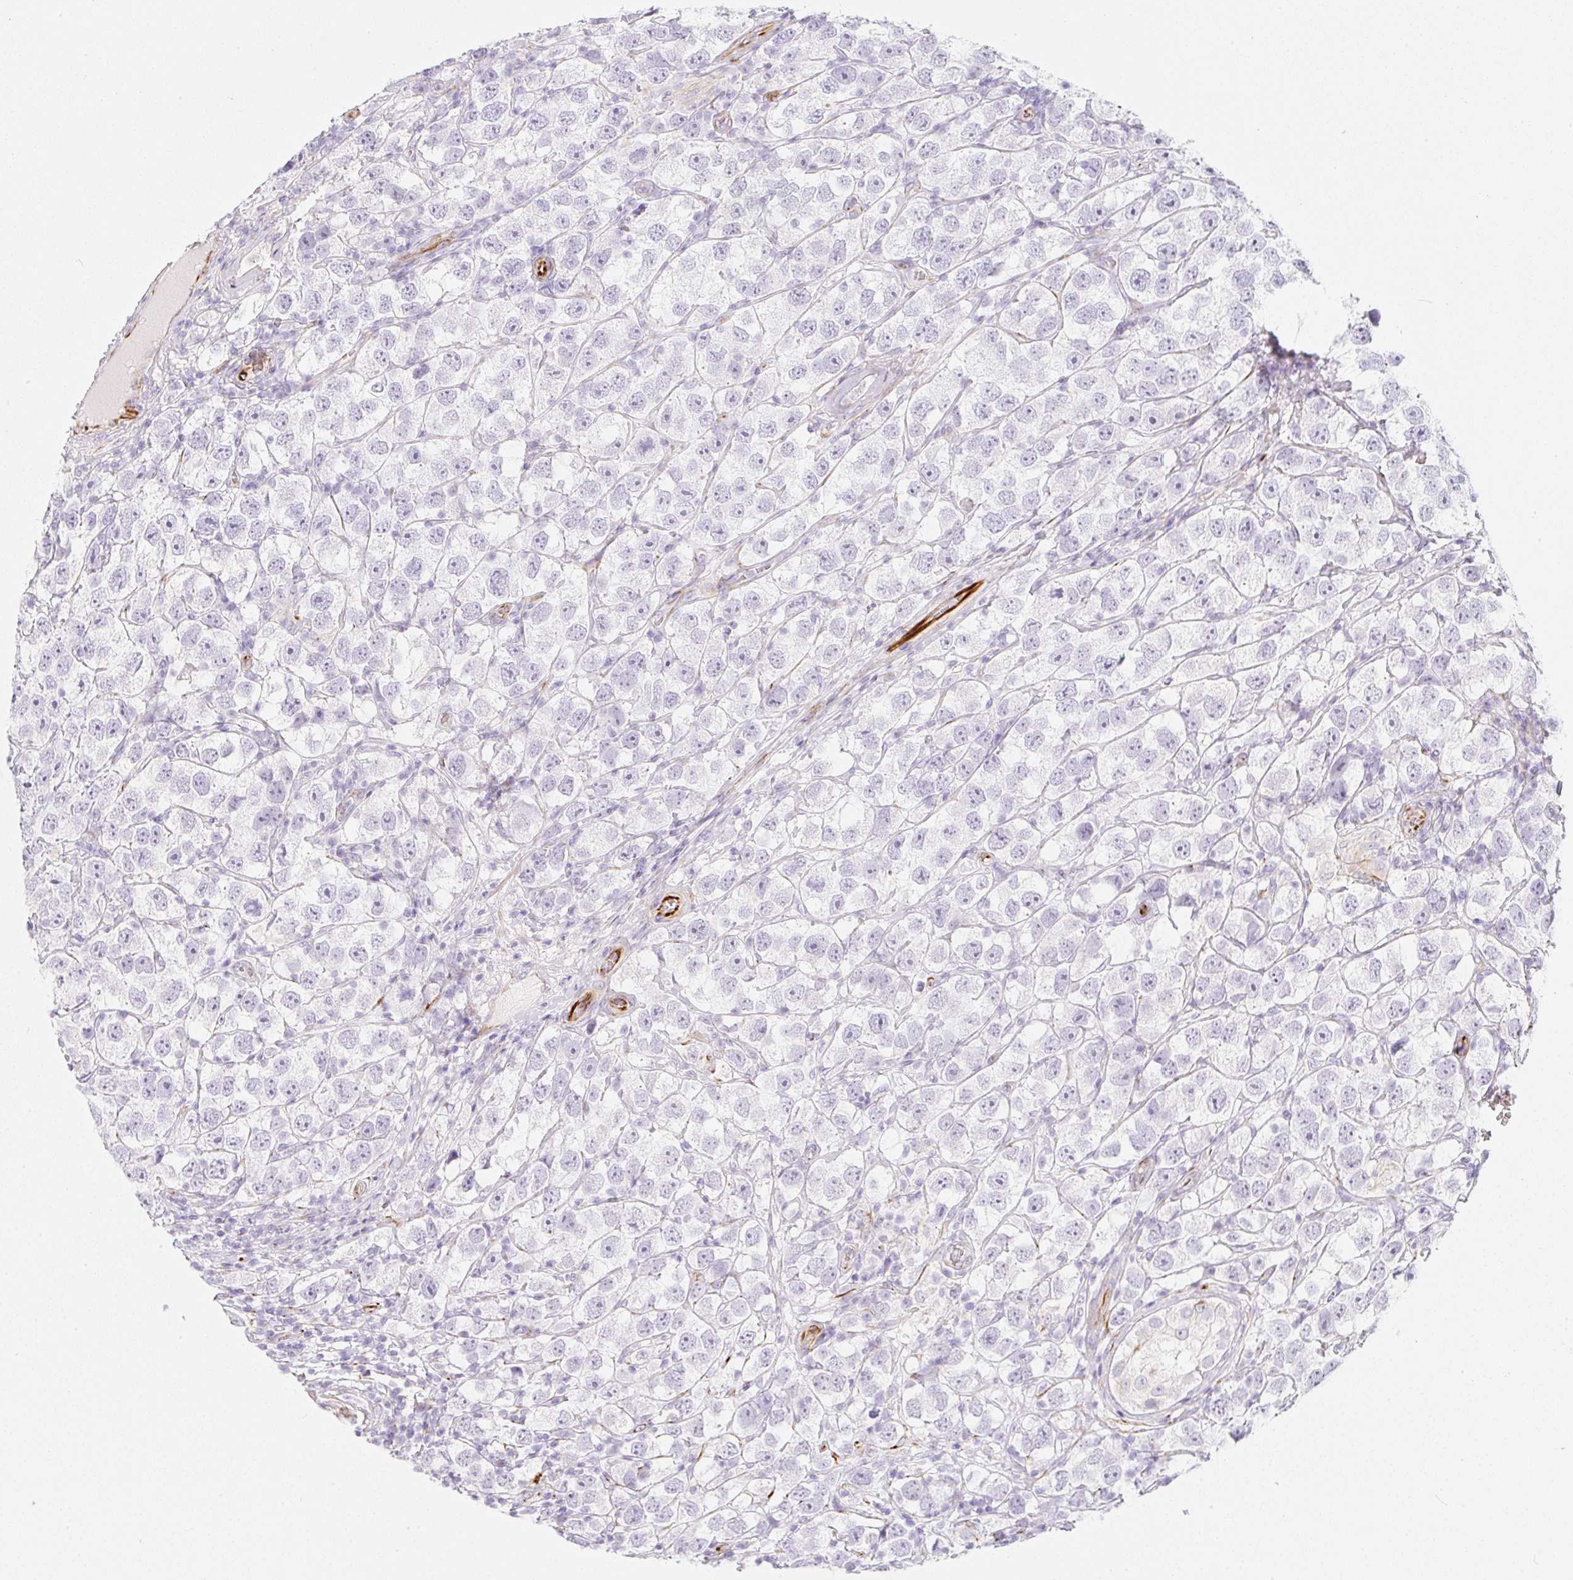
{"staining": {"intensity": "negative", "quantity": "none", "location": "none"}, "tissue": "testis cancer", "cell_type": "Tumor cells", "image_type": "cancer", "snomed": [{"axis": "morphology", "description": "Seminoma, NOS"}, {"axis": "topography", "description": "Testis"}], "caption": "The photomicrograph shows no staining of tumor cells in seminoma (testis).", "gene": "ZNF689", "patient": {"sex": "male", "age": 26}}